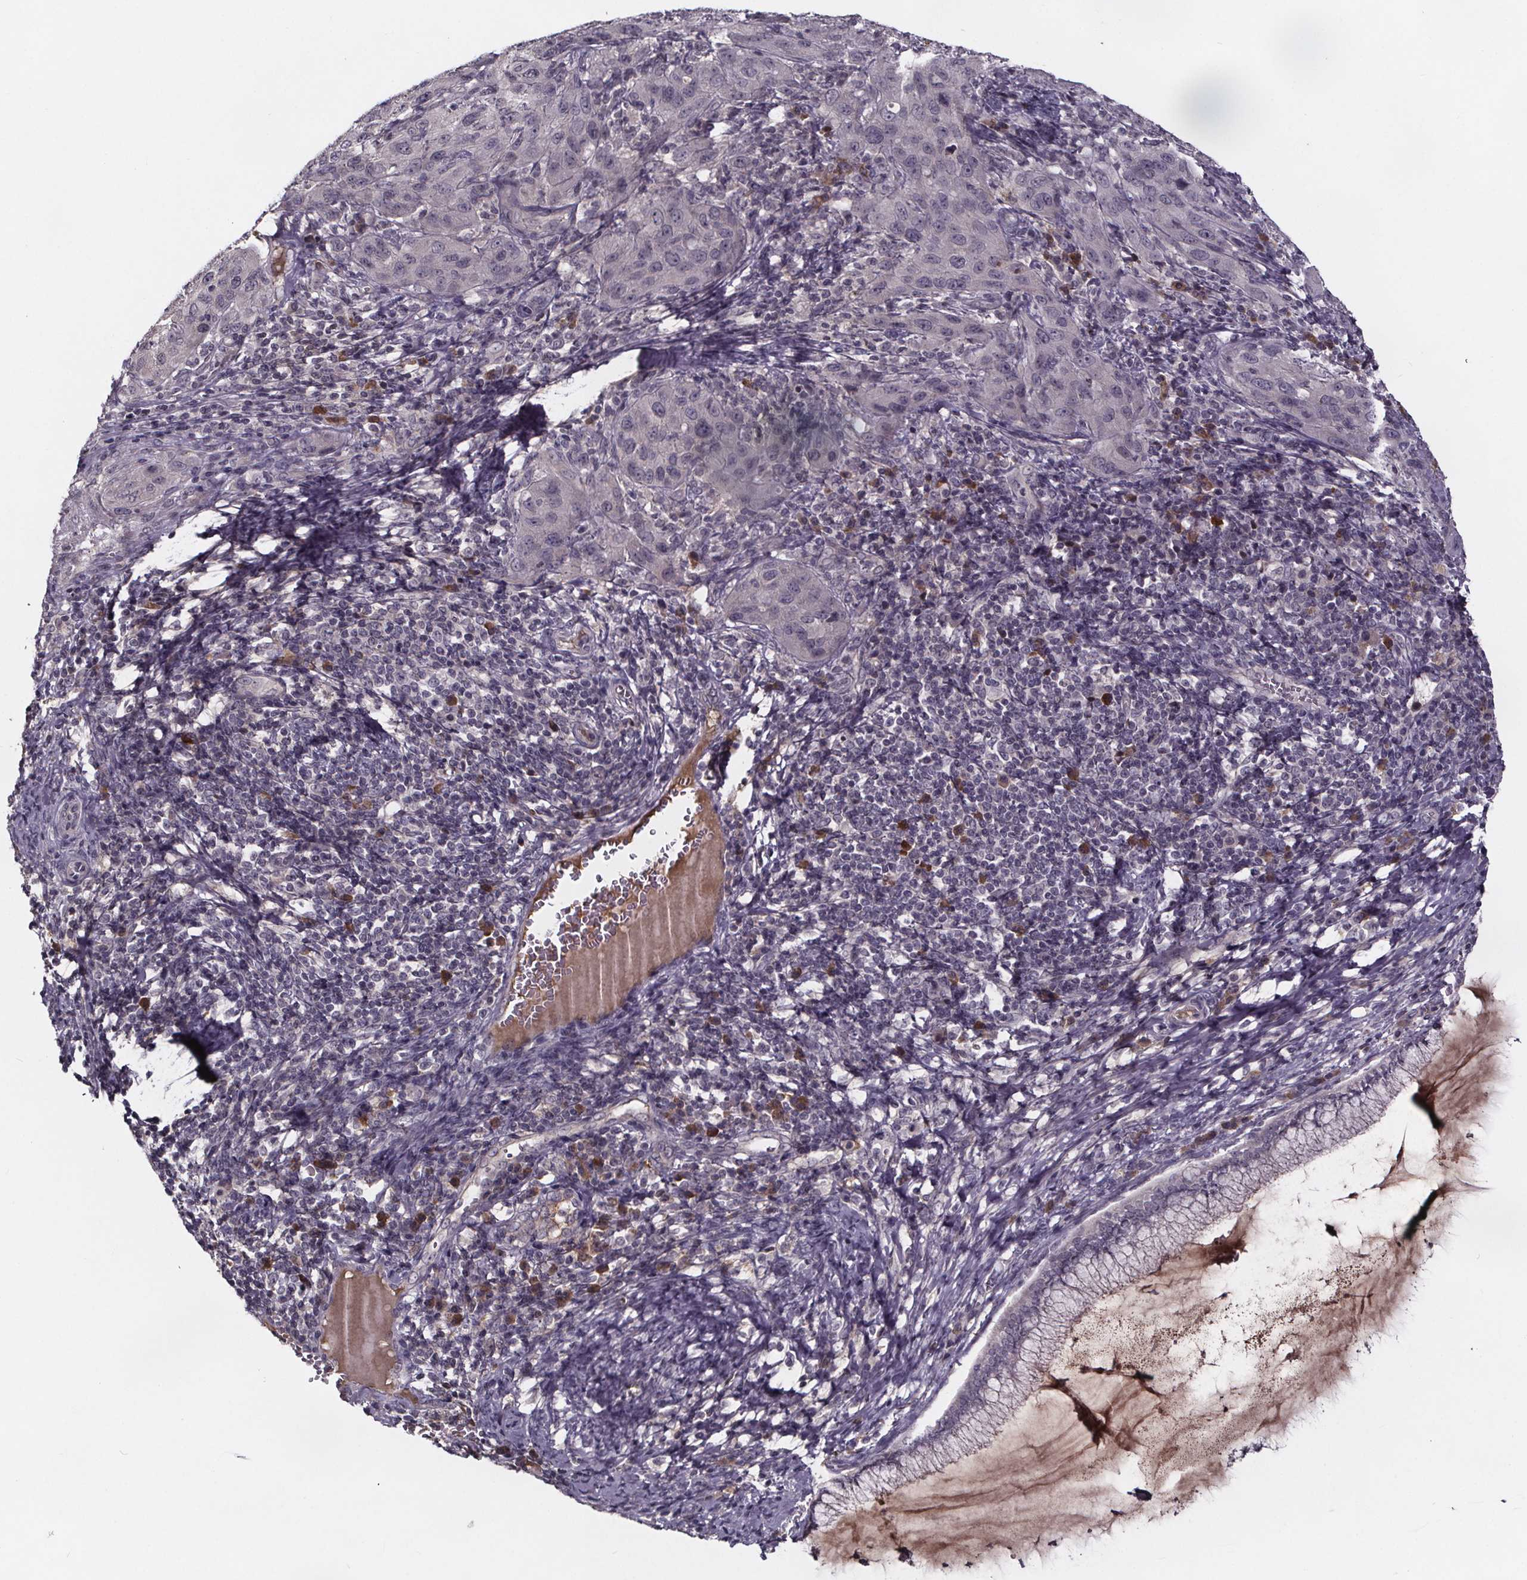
{"staining": {"intensity": "negative", "quantity": "none", "location": "none"}, "tissue": "cervical cancer", "cell_type": "Tumor cells", "image_type": "cancer", "snomed": [{"axis": "morphology", "description": "Normal tissue, NOS"}, {"axis": "morphology", "description": "Squamous cell carcinoma, NOS"}, {"axis": "topography", "description": "Cervix"}], "caption": "Tumor cells are negative for protein expression in human cervical squamous cell carcinoma. (DAB immunohistochemistry with hematoxylin counter stain).", "gene": "NPHP4", "patient": {"sex": "female", "age": 51}}